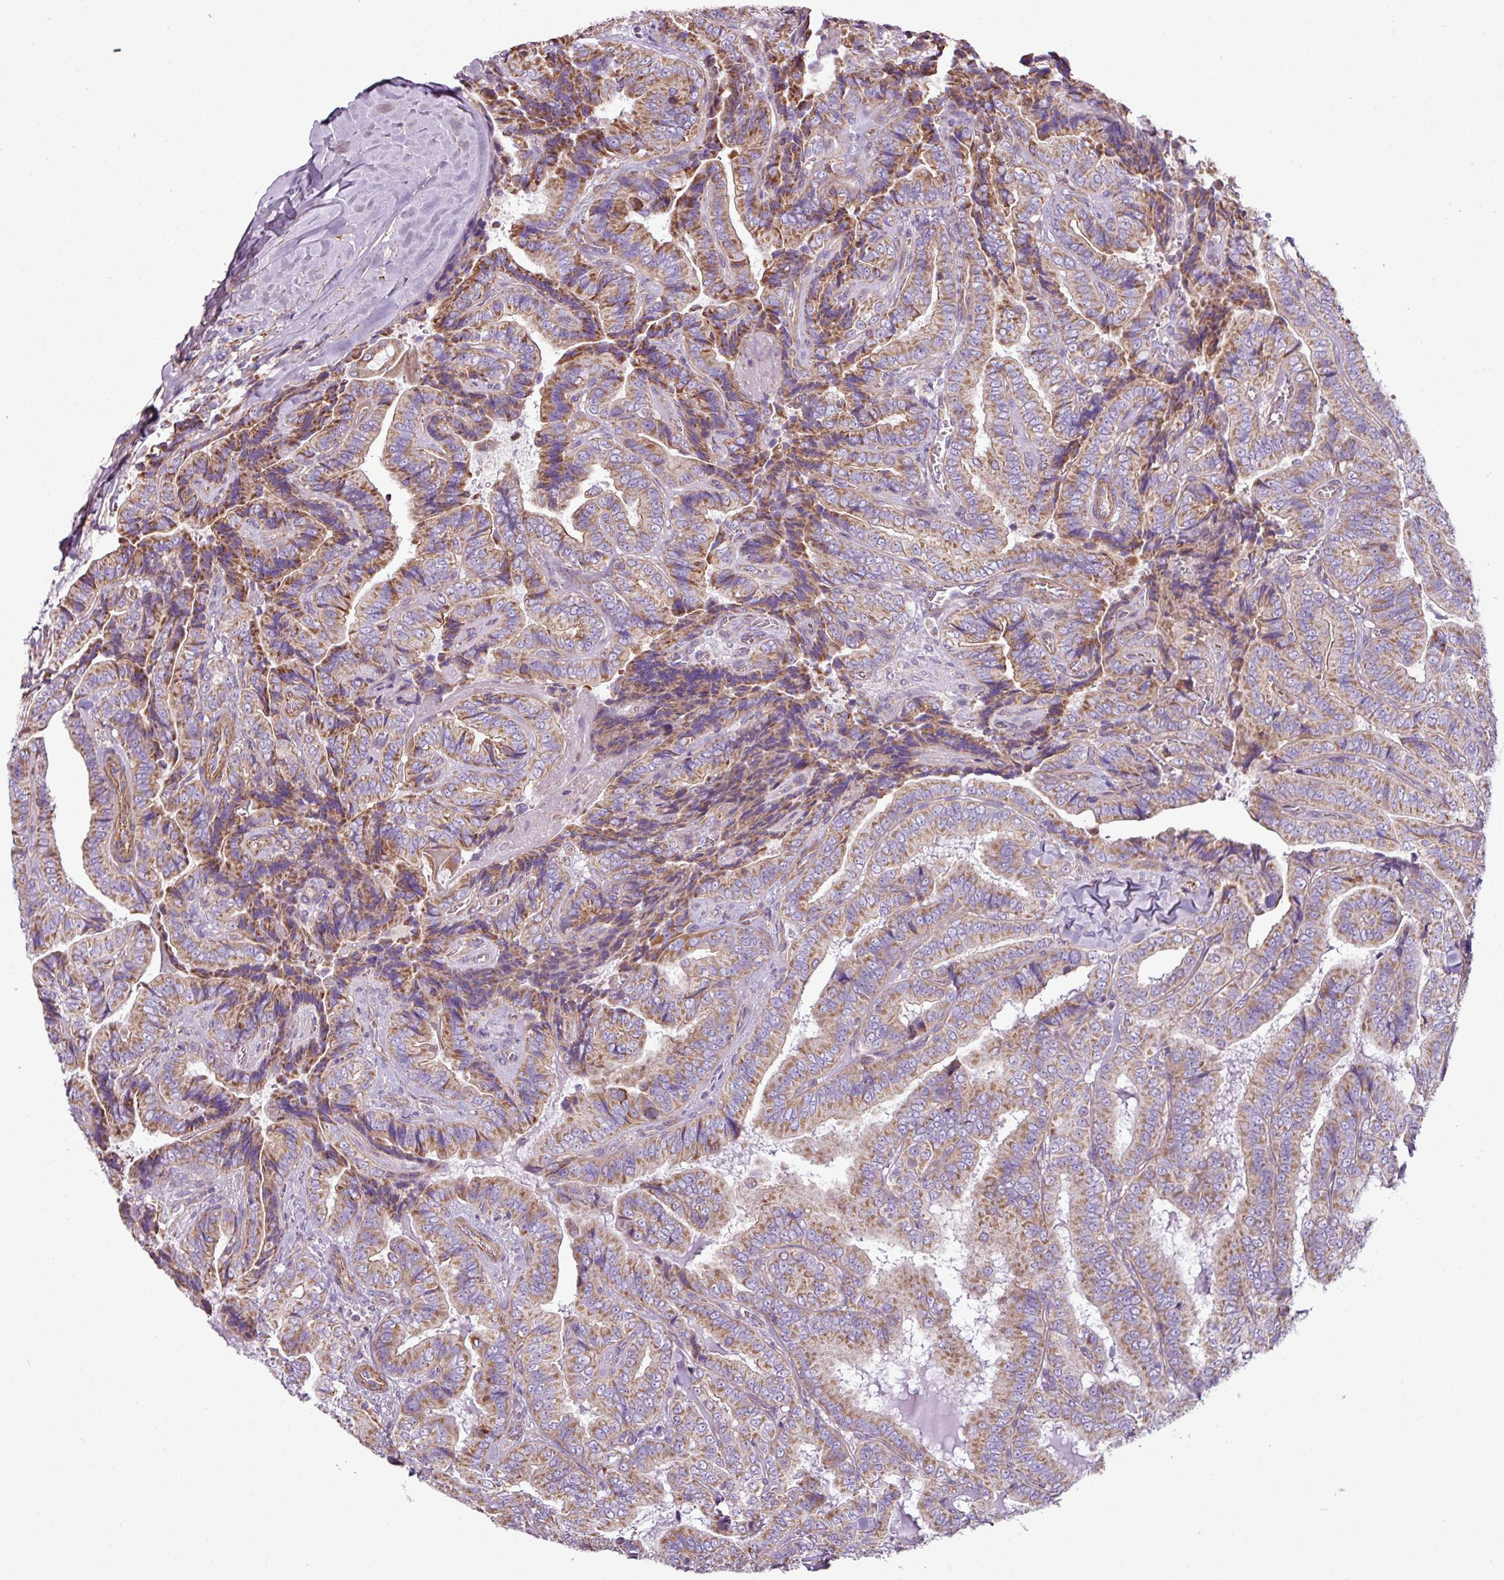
{"staining": {"intensity": "moderate", "quantity": ">75%", "location": "cytoplasmic/membranous"}, "tissue": "thyroid cancer", "cell_type": "Tumor cells", "image_type": "cancer", "snomed": [{"axis": "morphology", "description": "Papillary adenocarcinoma, NOS"}, {"axis": "topography", "description": "Thyroid gland"}], "caption": "This photomicrograph displays immunohistochemistry (IHC) staining of thyroid cancer (papillary adenocarcinoma), with medium moderate cytoplasmic/membranous positivity in about >75% of tumor cells.", "gene": "BTN2A2", "patient": {"sex": "male", "age": 61}}